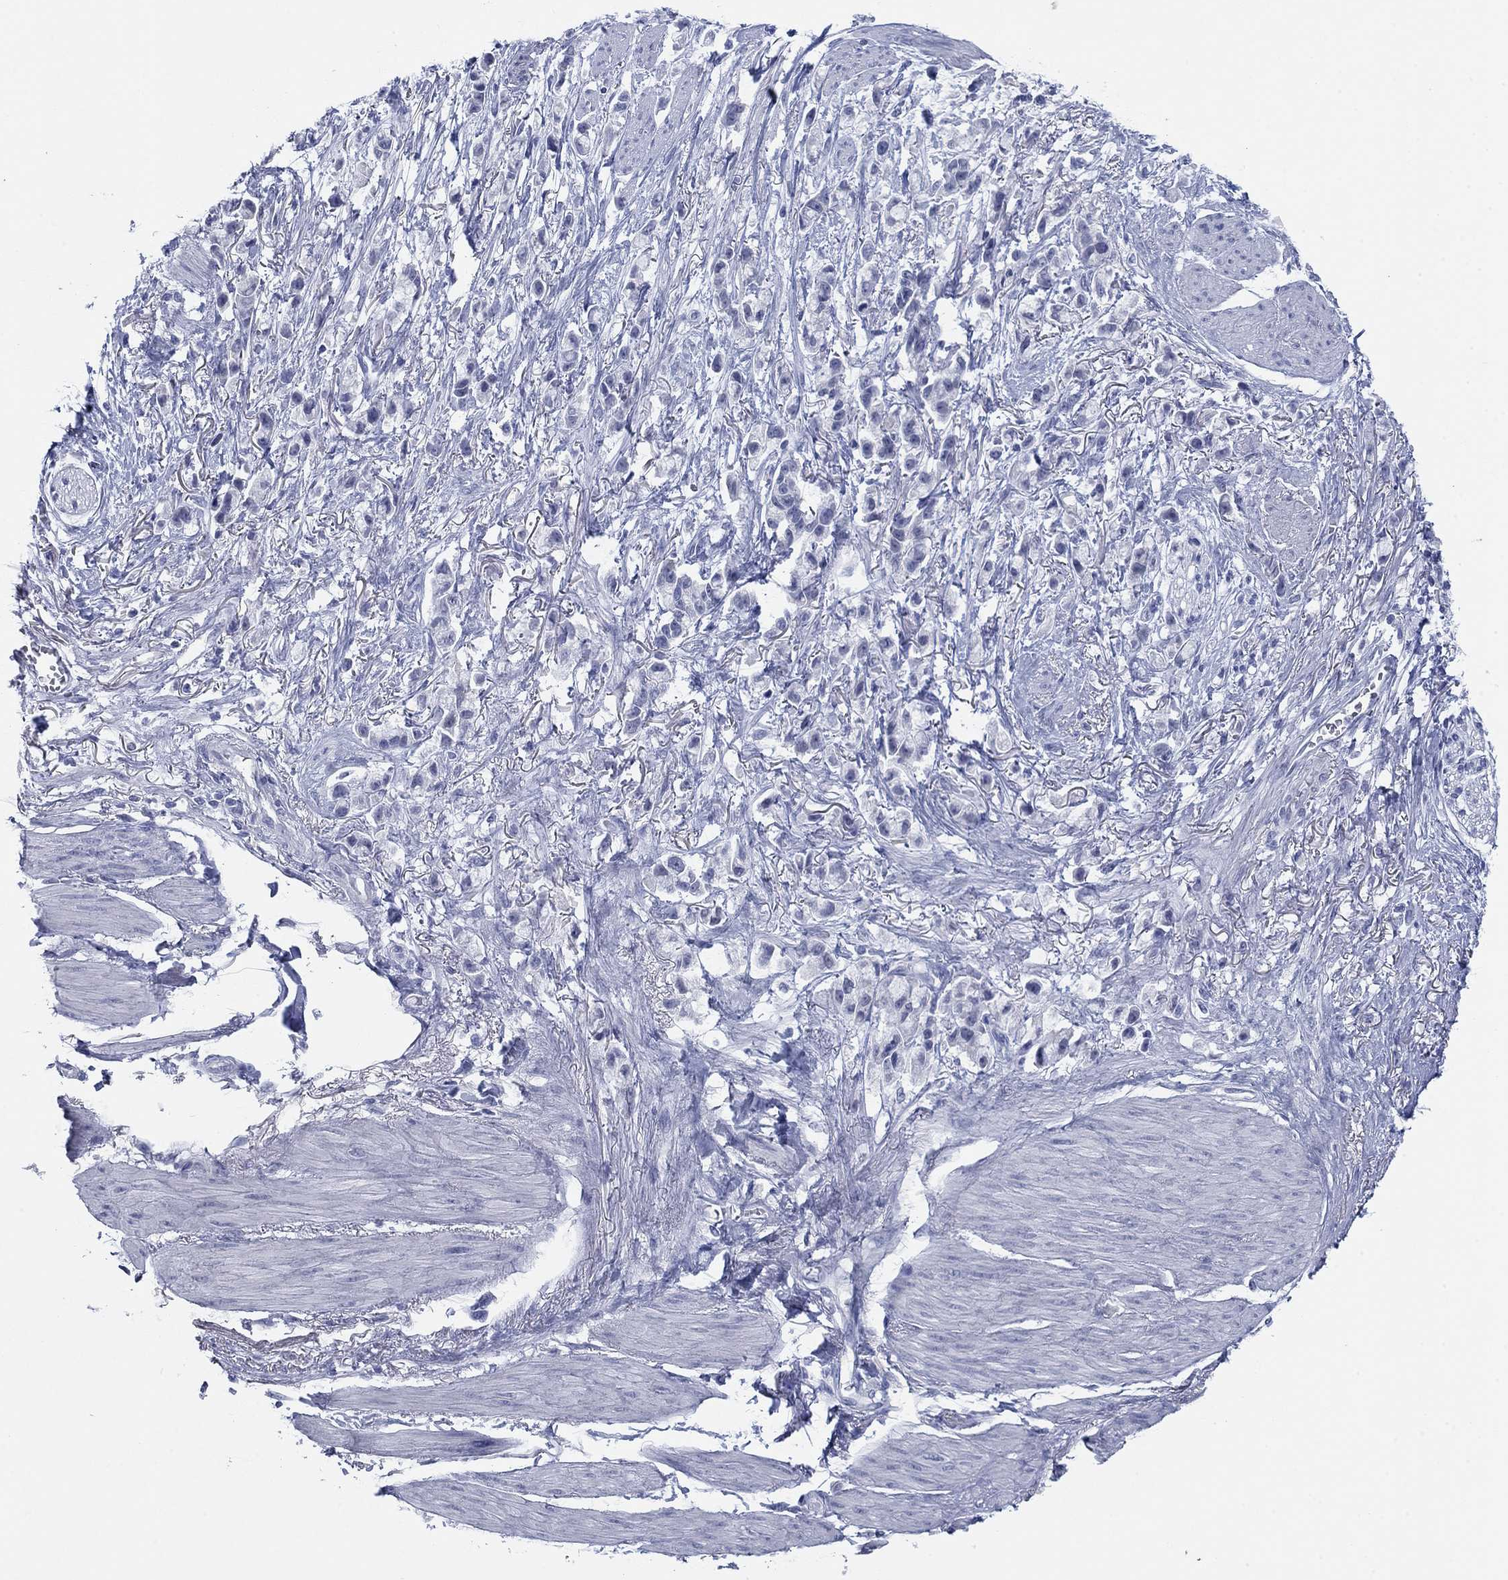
{"staining": {"intensity": "negative", "quantity": "none", "location": "none"}, "tissue": "stomach cancer", "cell_type": "Tumor cells", "image_type": "cancer", "snomed": [{"axis": "morphology", "description": "Adenocarcinoma, NOS"}, {"axis": "topography", "description": "Stomach"}], "caption": "A photomicrograph of human stomach cancer (adenocarcinoma) is negative for staining in tumor cells. (DAB (3,3'-diaminobenzidine) IHC with hematoxylin counter stain).", "gene": "DNAL1", "patient": {"sex": "female", "age": 81}}